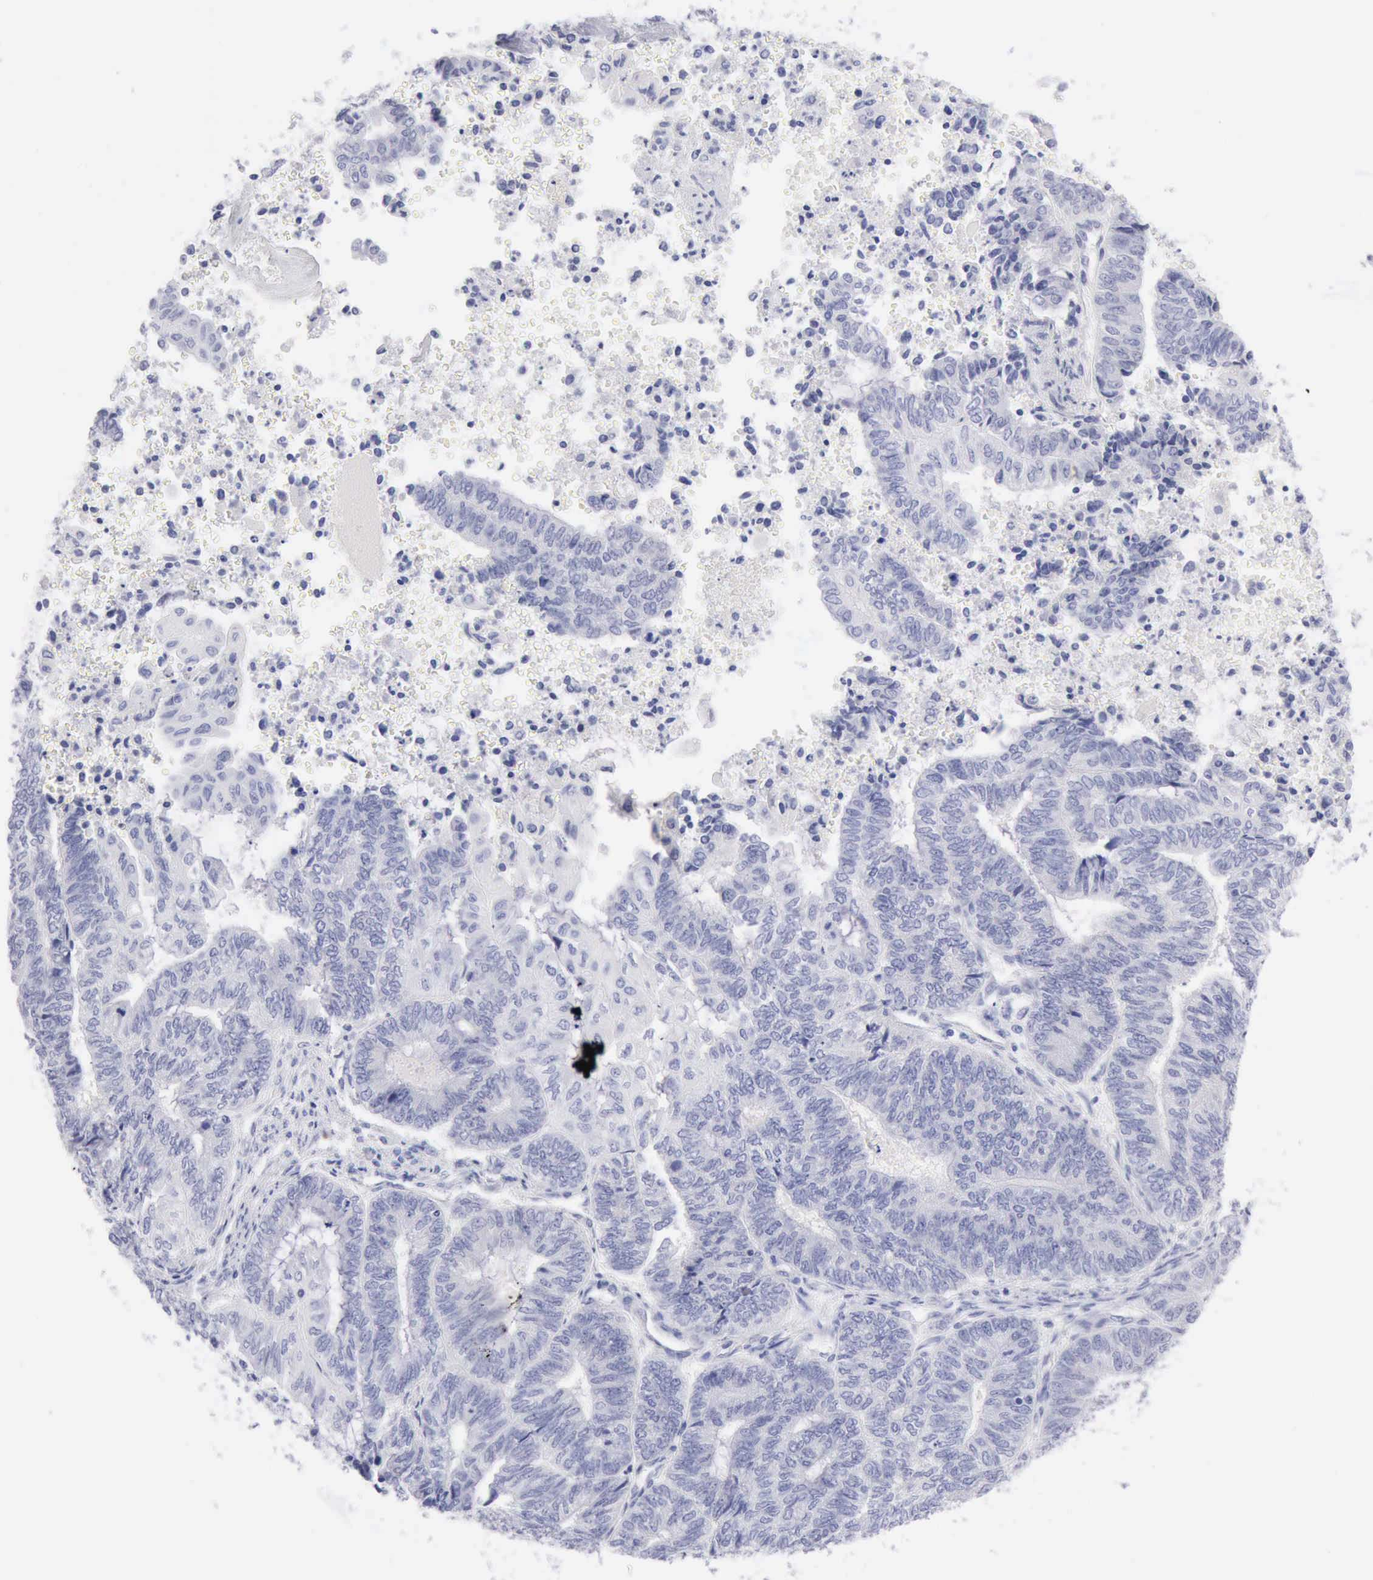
{"staining": {"intensity": "negative", "quantity": "none", "location": "none"}, "tissue": "endometrial cancer", "cell_type": "Tumor cells", "image_type": "cancer", "snomed": [{"axis": "morphology", "description": "Adenocarcinoma, NOS"}, {"axis": "topography", "description": "Uterus"}, {"axis": "topography", "description": "Endometrium"}], "caption": "Immunohistochemistry (IHC) image of neoplastic tissue: endometrial cancer stained with DAB (3,3'-diaminobenzidine) exhibits no significant protein positivity in tumor cells.", "gene": "ANGEL1", "patient": {"sex": "female", "age": 70}}